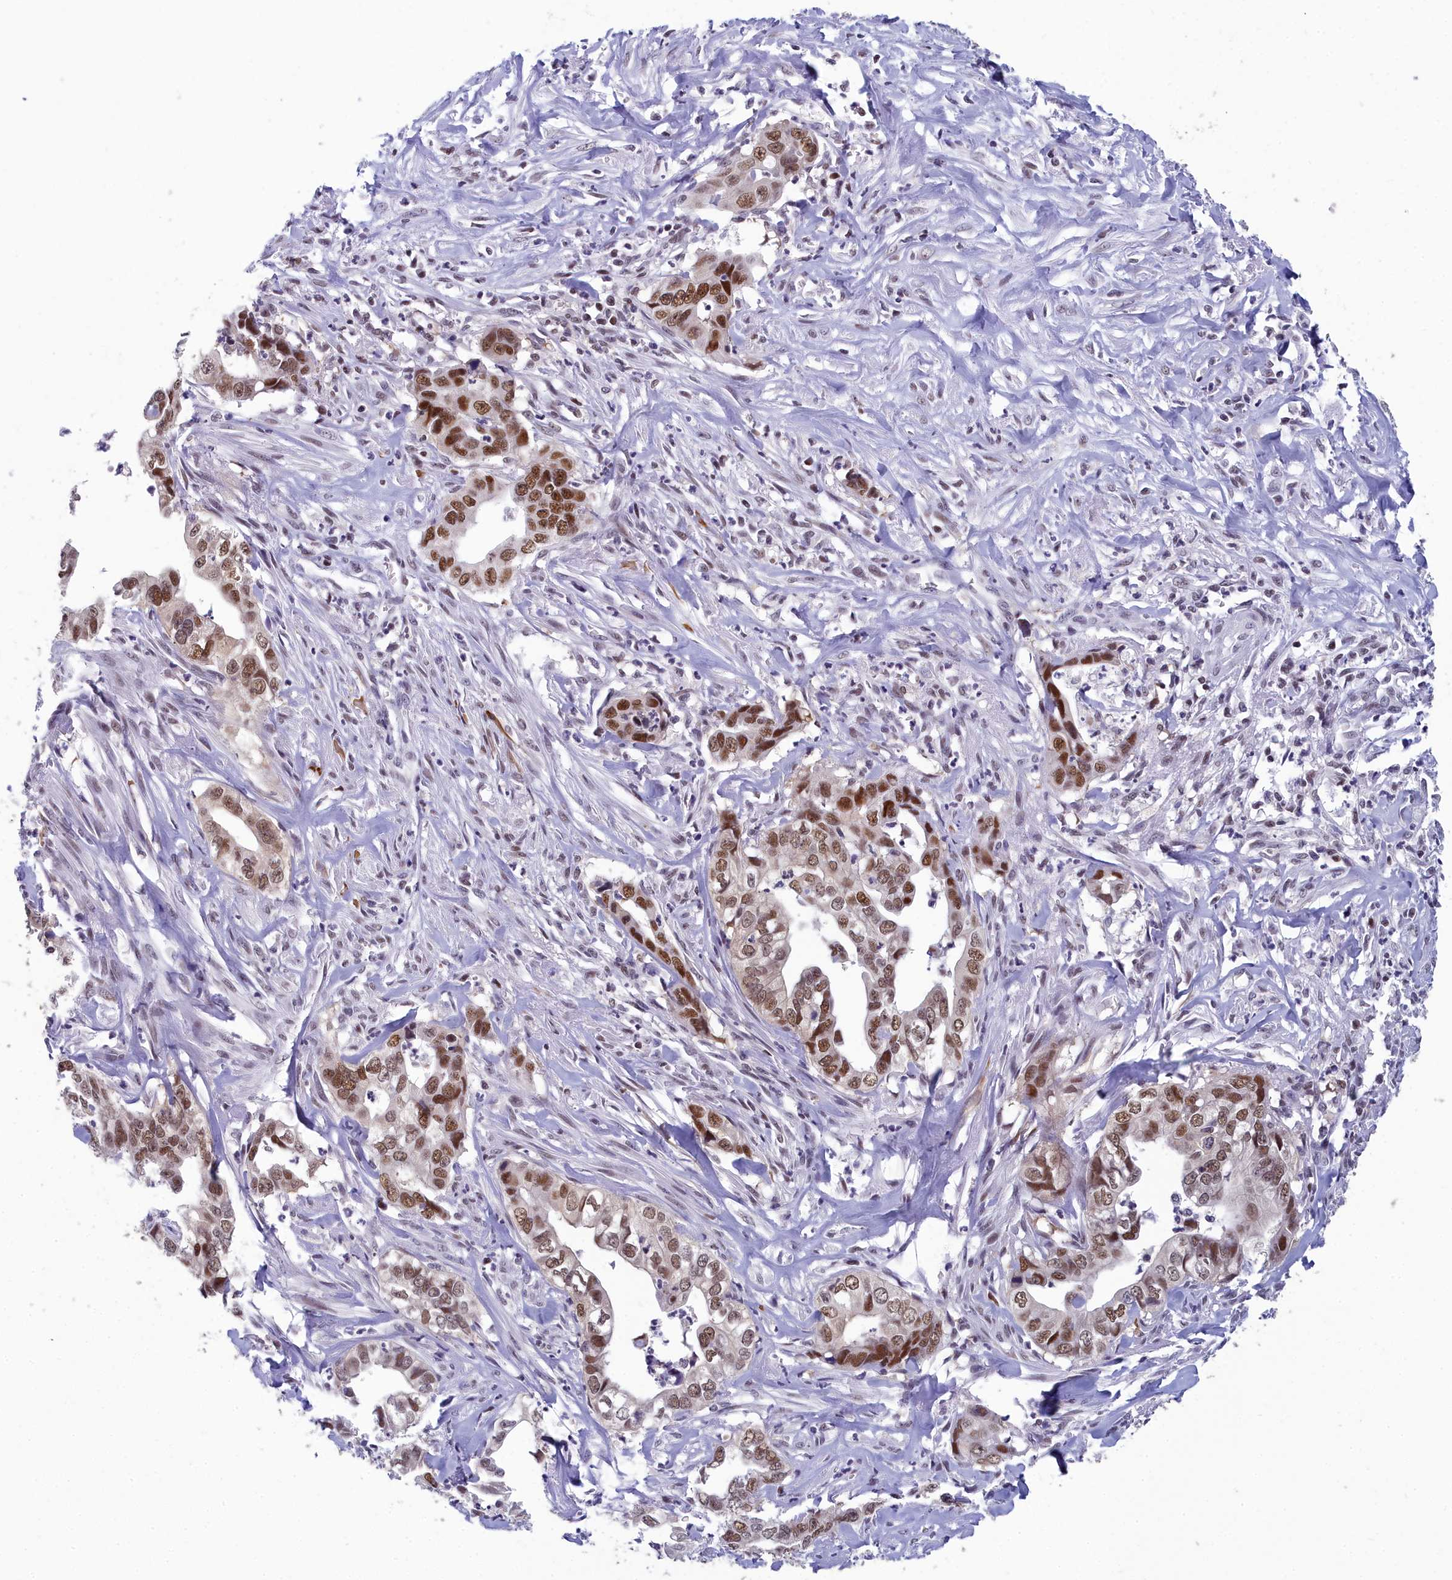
{"staining": {"intensity": "strong", "quantity": ">75%", "location": "nuclear"}, "tissue": "liver cancer", "cell_type": "Tumor cells", "image_type": "cancer", "snomed": [{"axis": "morphology", "description": "Cholangiocarcinoma"}, {"axis": "topography", "description": "Liver"}], "caption": "Strong nuclear expression is present in about >75% of tumor cells in liver cancer.", "gene": "CCDC97", "patient": {"sex": "female", "age": 79}}